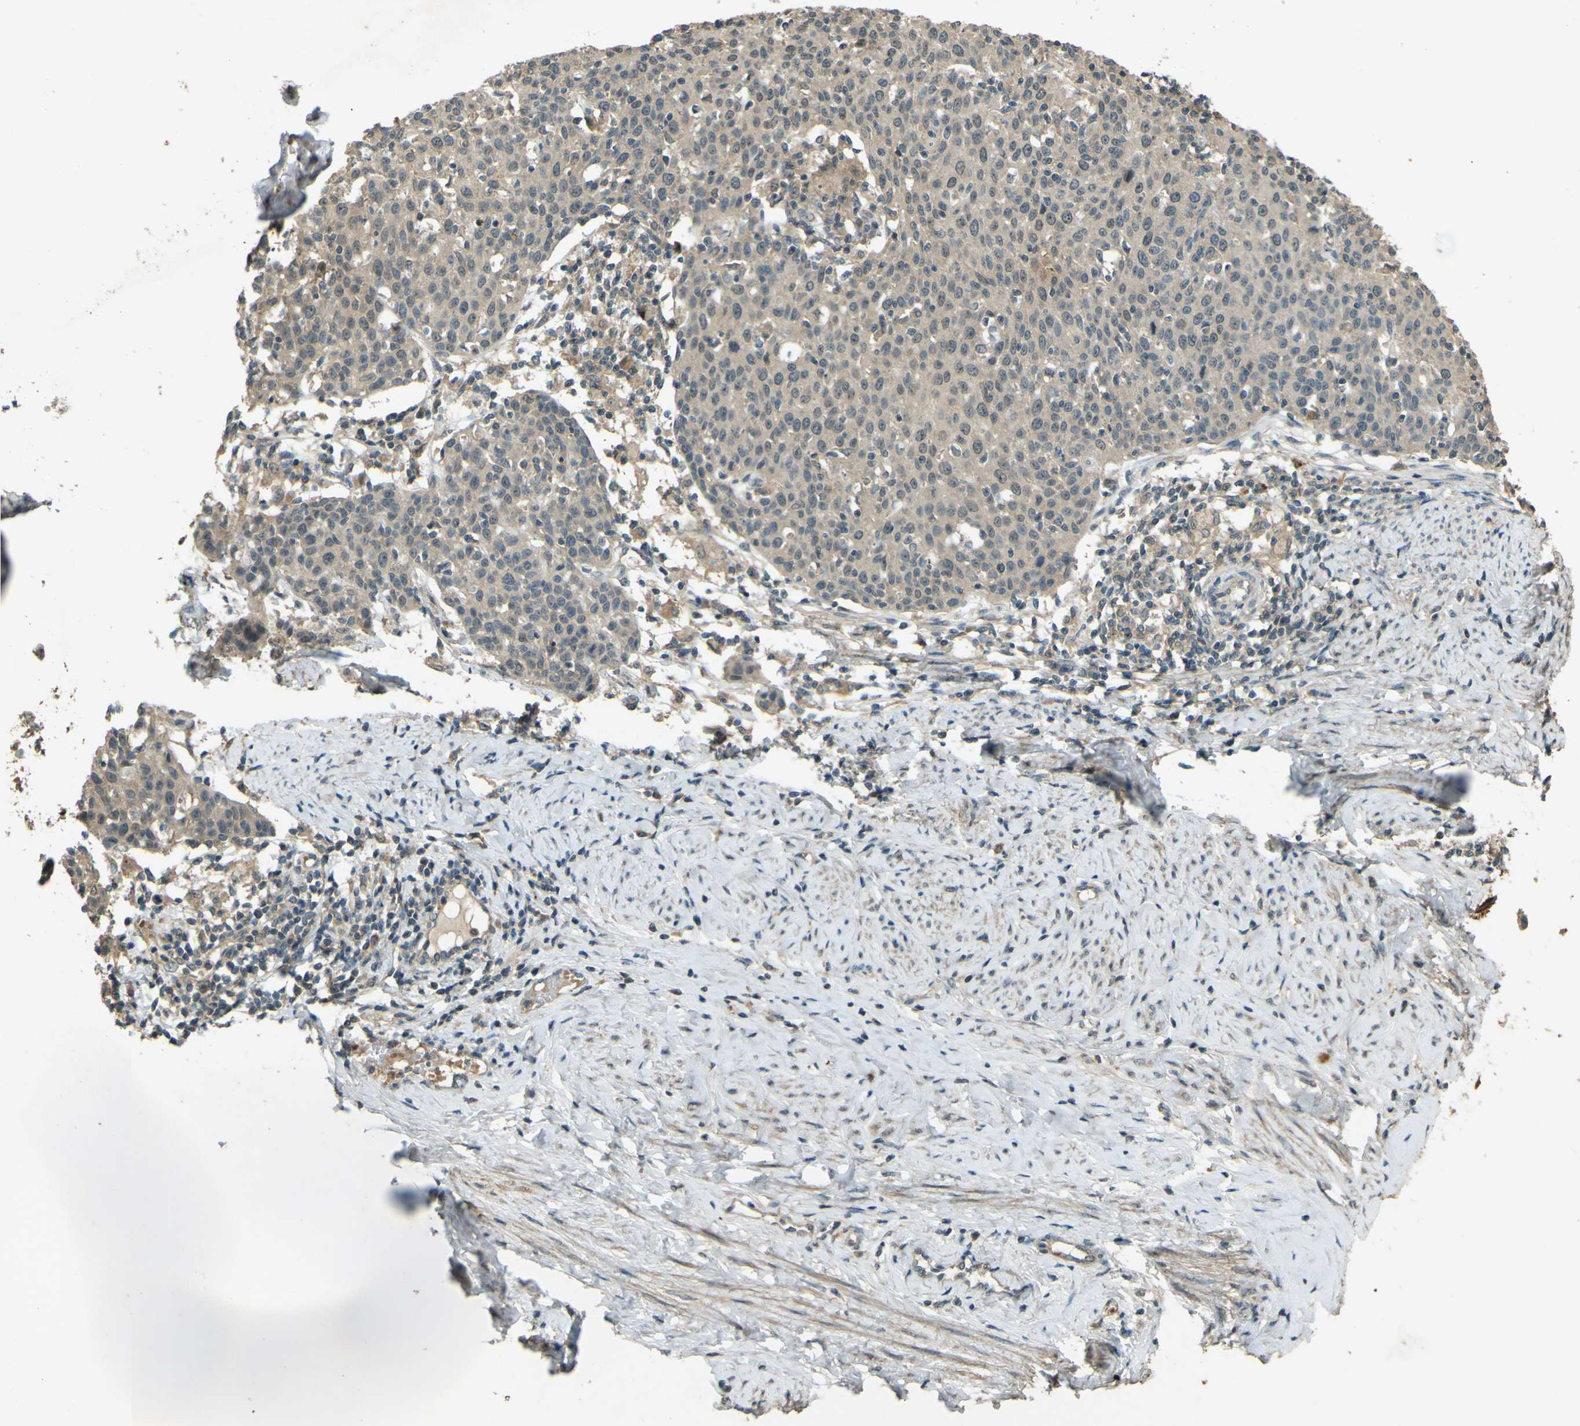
{"staining": {"intensity": "weak", "quantity": ">75%", "location": "cytoplasmic/membranous"}, "tissue": "cervical cancer", "cell_type": "Tumor cells", "image_type": "cancer", "snomed": [{"axis": "morphology", "description": "Squamous cell carcinoma, NOS"}, {"axis": "topography", "description": "Cervix"}], "caption": "This micrograph displays IHC staining of cervical cancer, with low weak cytoplasmic/membranous expression in approximately >75% of tumor cells.", "gene": "MPDZ", "patient": {"sex": "female", "age": 38}}